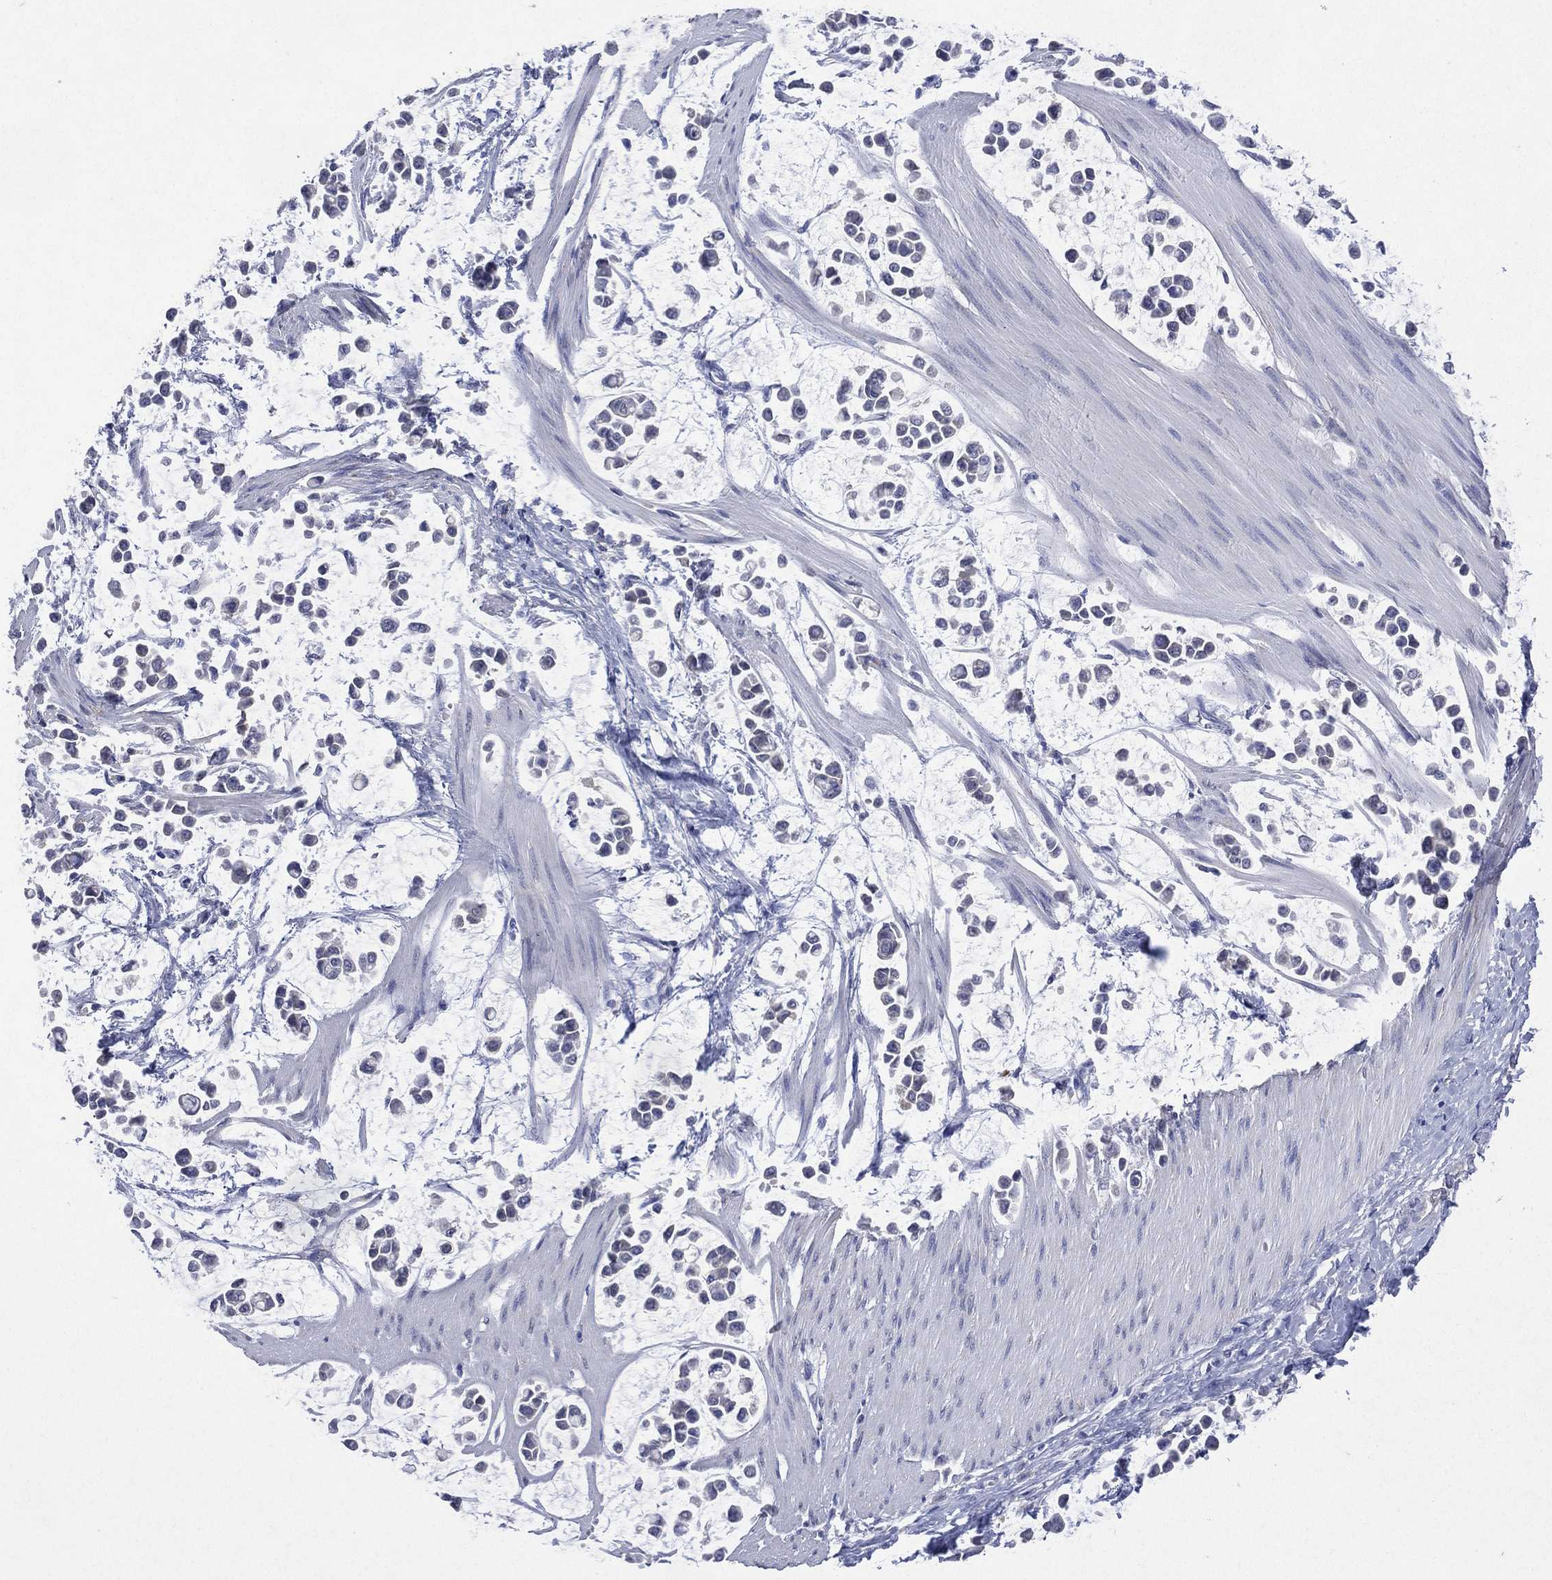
{"staining": {"intensity": "negative", "quantity": "none", "location": "none"}, "tissue": "stomach cancer", "cell_type": "Tumor cells", "image_type": "cancer", "snomed": [{"axis": "morphology", "description": "Adenocarcinoma, NOS"}, {"axis": "topography", "description": "Stomach"}], "caption": "High power microscopy histopathology image of an immunohistochemistry photomicrograph of adenocarcinoma (stomach), revealing no significant expression in tumor cells.", "gene": "ASB10", "patient": {"sex": "male", "age": 82}}